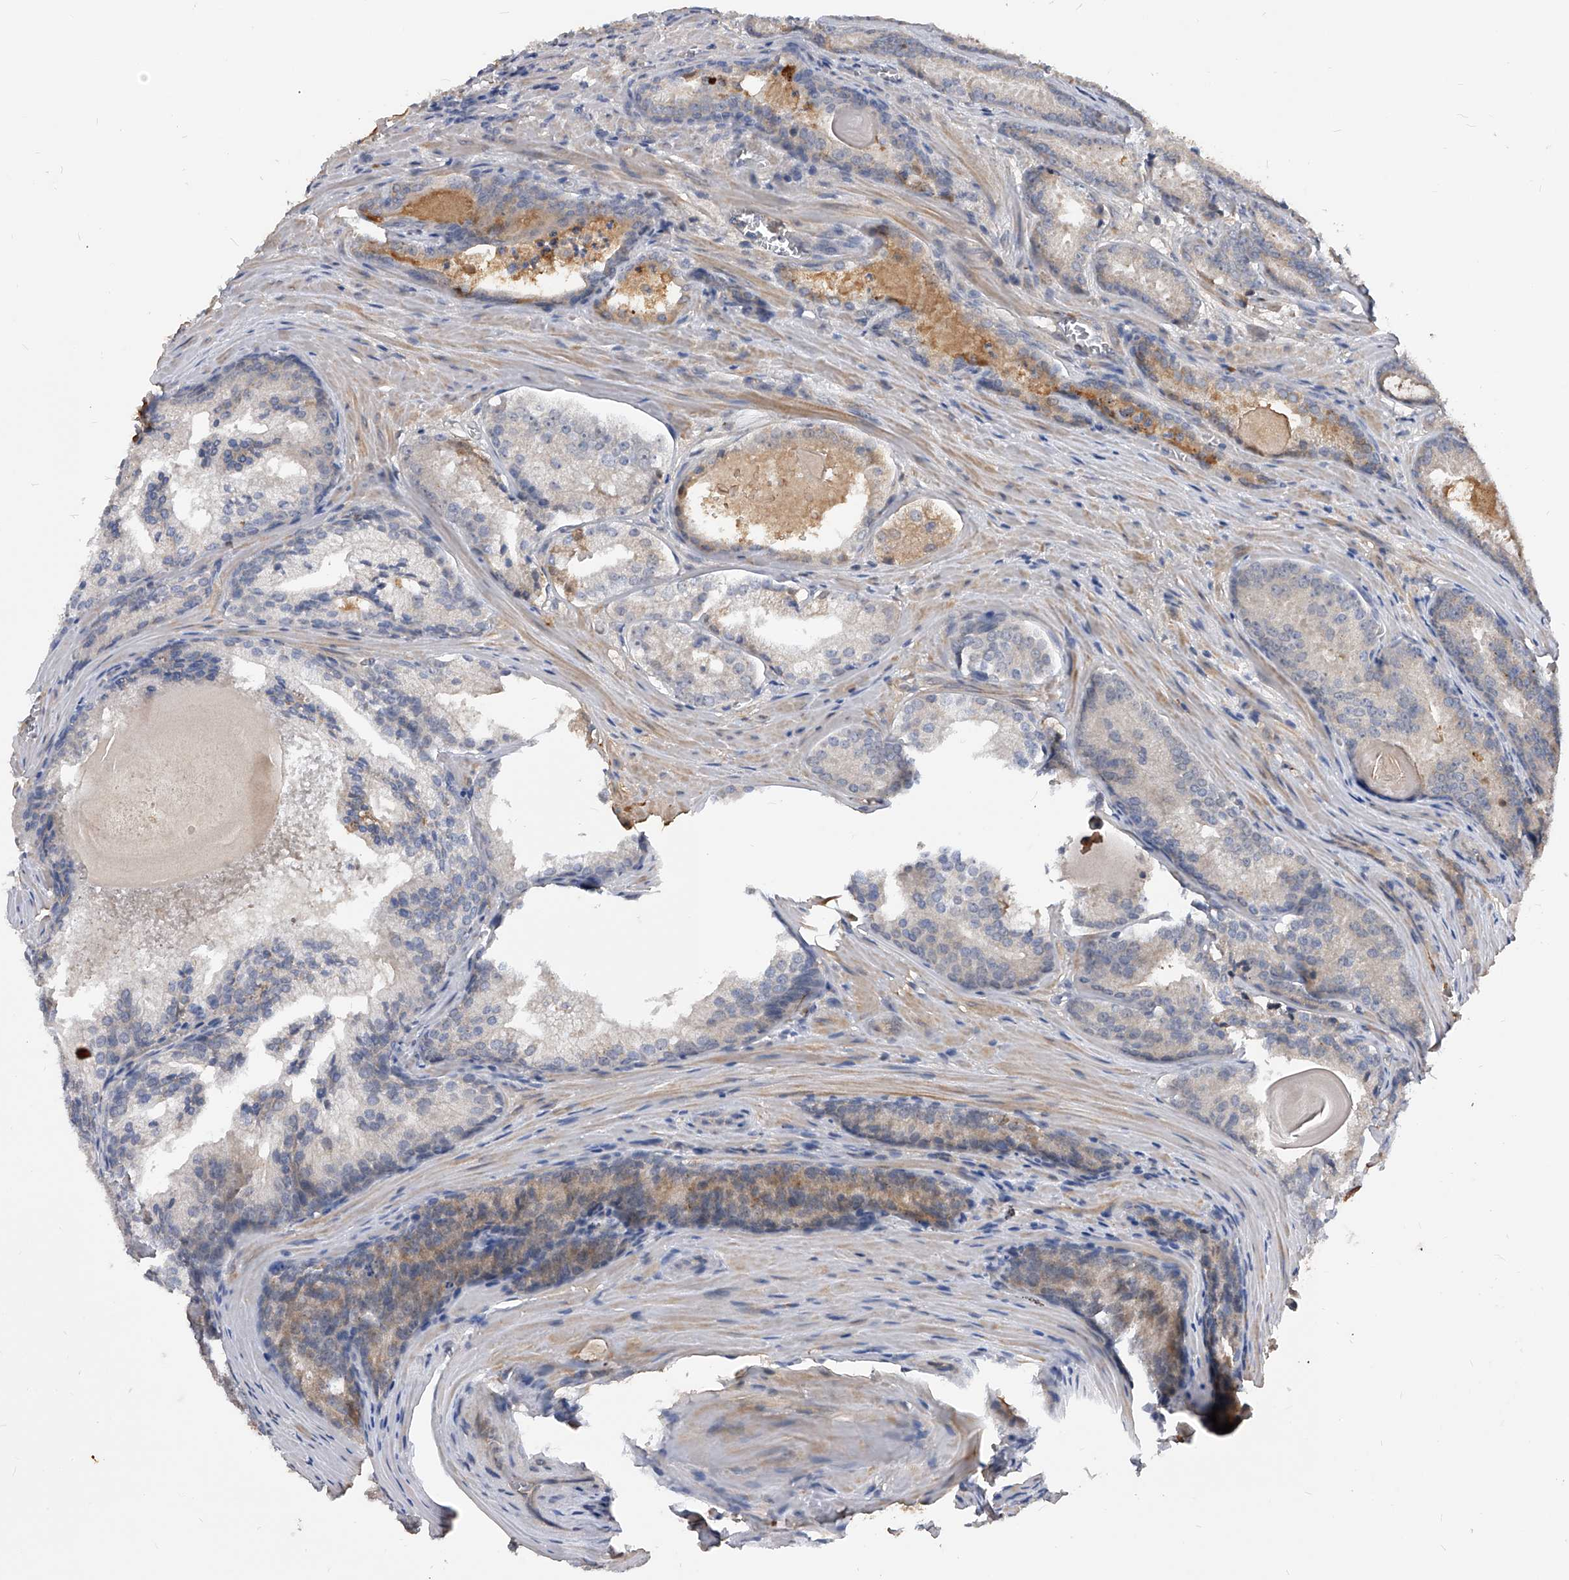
{"staining": {"intensity": "negative", "quantity": "none", "location": "none"}, "tissue": "prostate cancer", "cell_type": "Tumor cells", "image_type": "cancer", "snomed": [{"axis": "morphology", "description": "Adenocarcinoma, Low grade"}, {"axis": "topography", "description": "Prostate"}], "caption": "The micrograph reveals no staining of tumor cells in prostate cancer. (Brightfield microscopy of DAB immunohistochemistry at high magnification).", "gene": "ZNF25", "patient": {"sex": "male", "age": 54}}